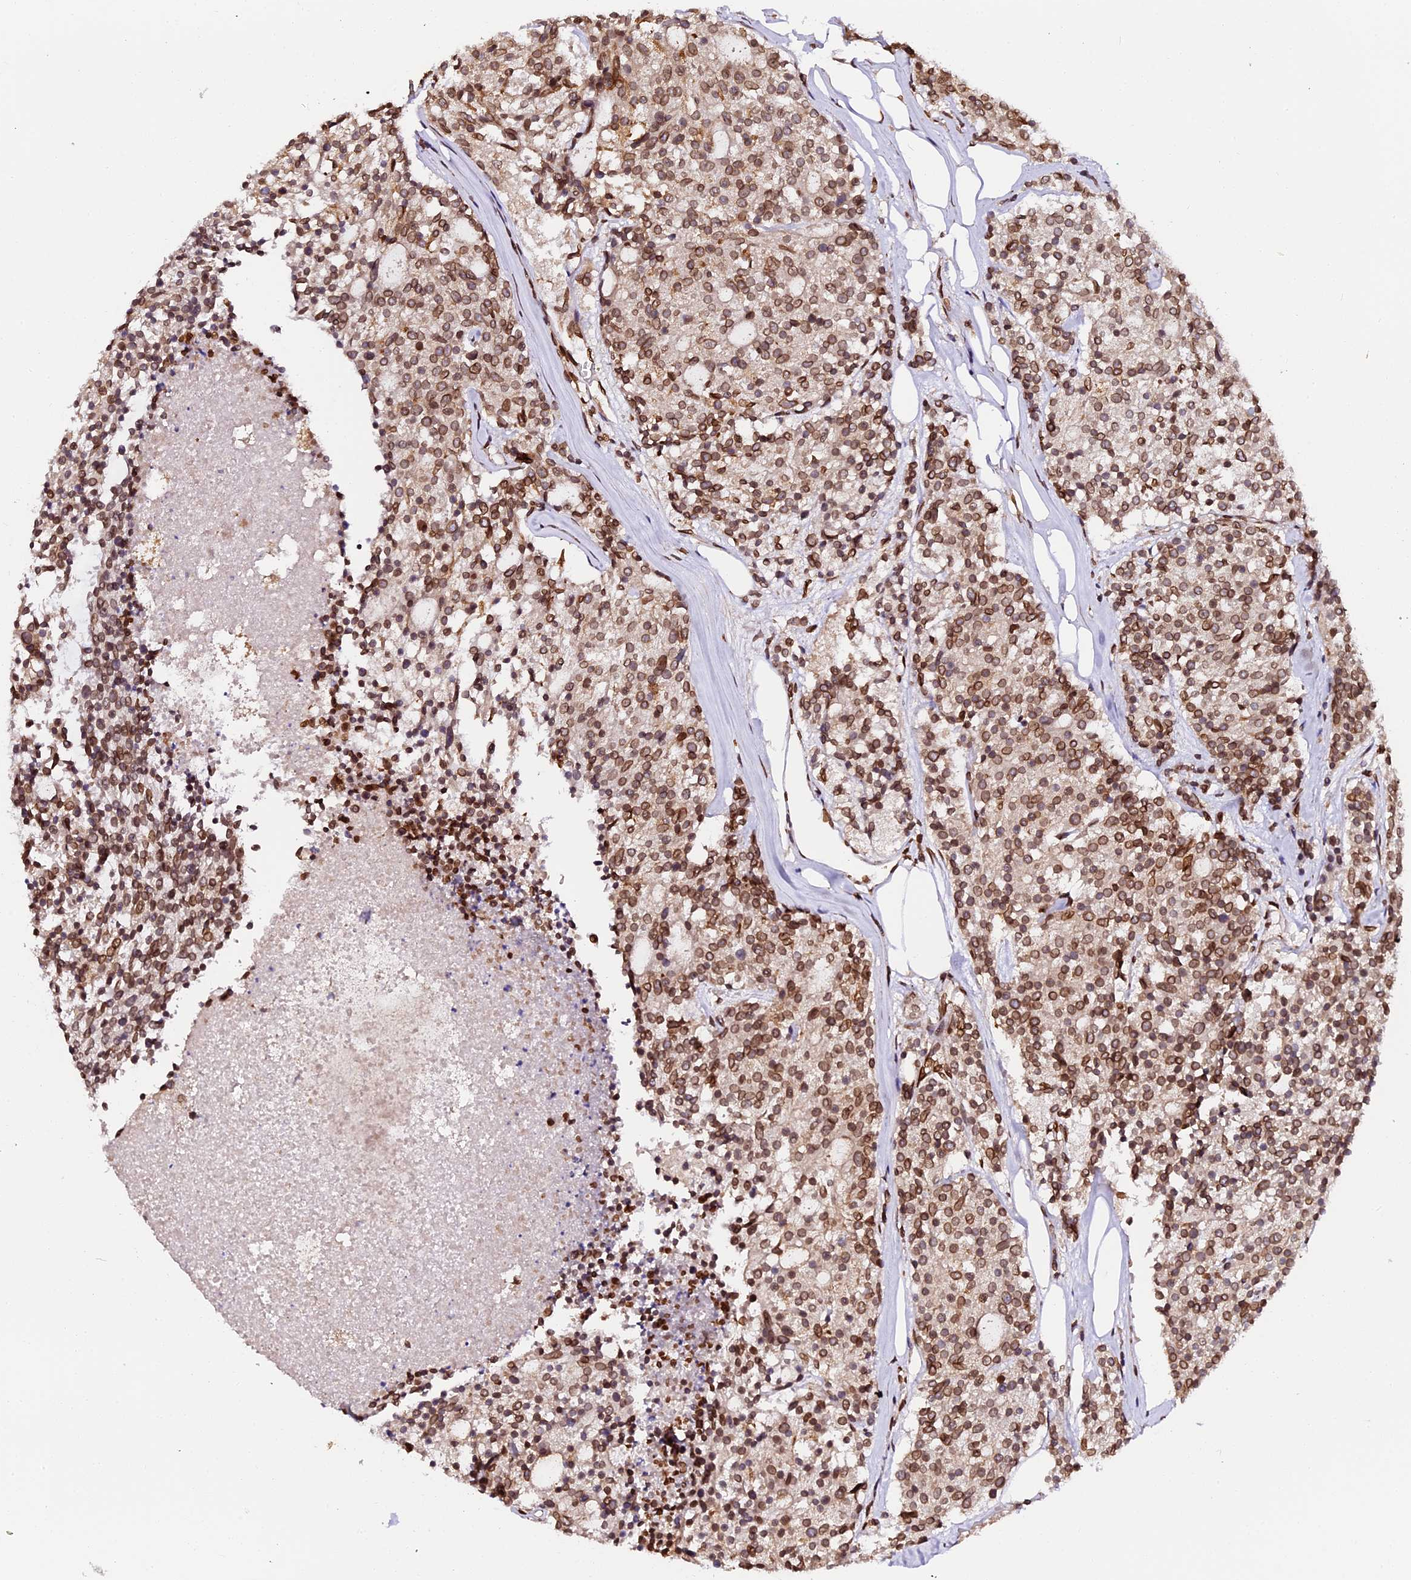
{"staining": {"intensity": "moderate", "quantity": ">75%", "location": "cytoplasmic/membranous,nuclear"}, "tissue": "carcinoid", "cell_type": "Tumor cells", "image_type": "cancer", "snomed": [{"axis": "morphology", "description": "Carcinoid, malignant, NOS"}, {"axis": "topography", "description": "Pancreas"}], "caption": "Immunohistochemical staining of carcinoid (malignant) shows medium levels of moderate cytoplasmic/membranous and nuclear staining in about >75% of tumor cells.", "gene": "ANAPC5", "patient": {"sex": "female", "age": 54}}